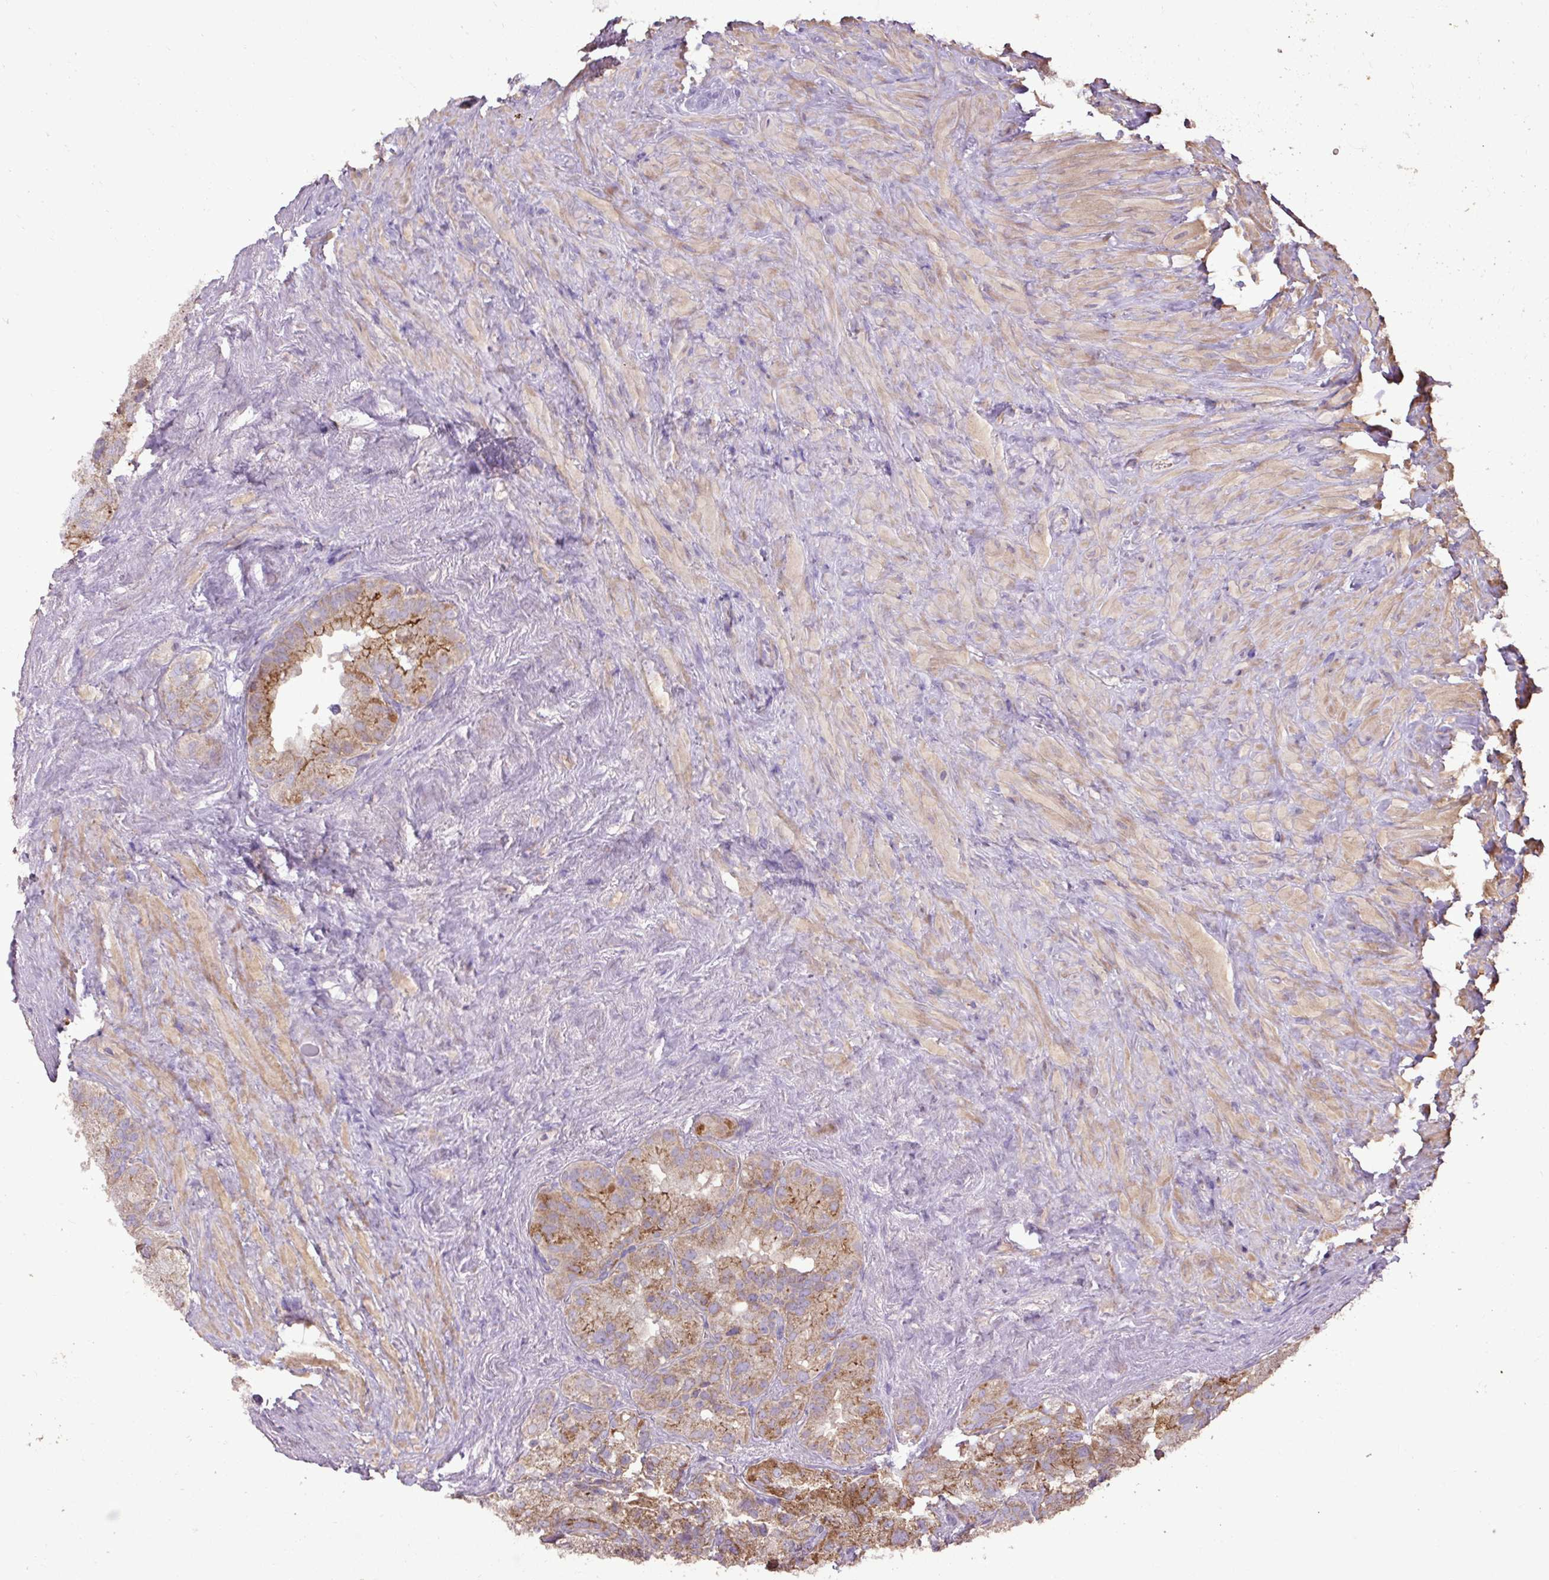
{"staining": {"intensity": "moderate", "quantity": ">75%", "location": "cytoplasmic/membranous"}, "tissue": "seminal vesicle", "cell_type": "Glandular cells", "image_type": "normal", "snomed": [{"axis": "morphology", "description": "Normal tissue, NOS"}, {"axis": "topography", "description": "Seminal veicle"}], "caption": "Immunohistochemical staining of unremarkable human seminal vesicle displays >75% levels of moderate cytoplasmic/membranous protein staining in about >75% of glandular cells.", "gene": "ABR", "patient": {"sex": "male", "age": 69}}